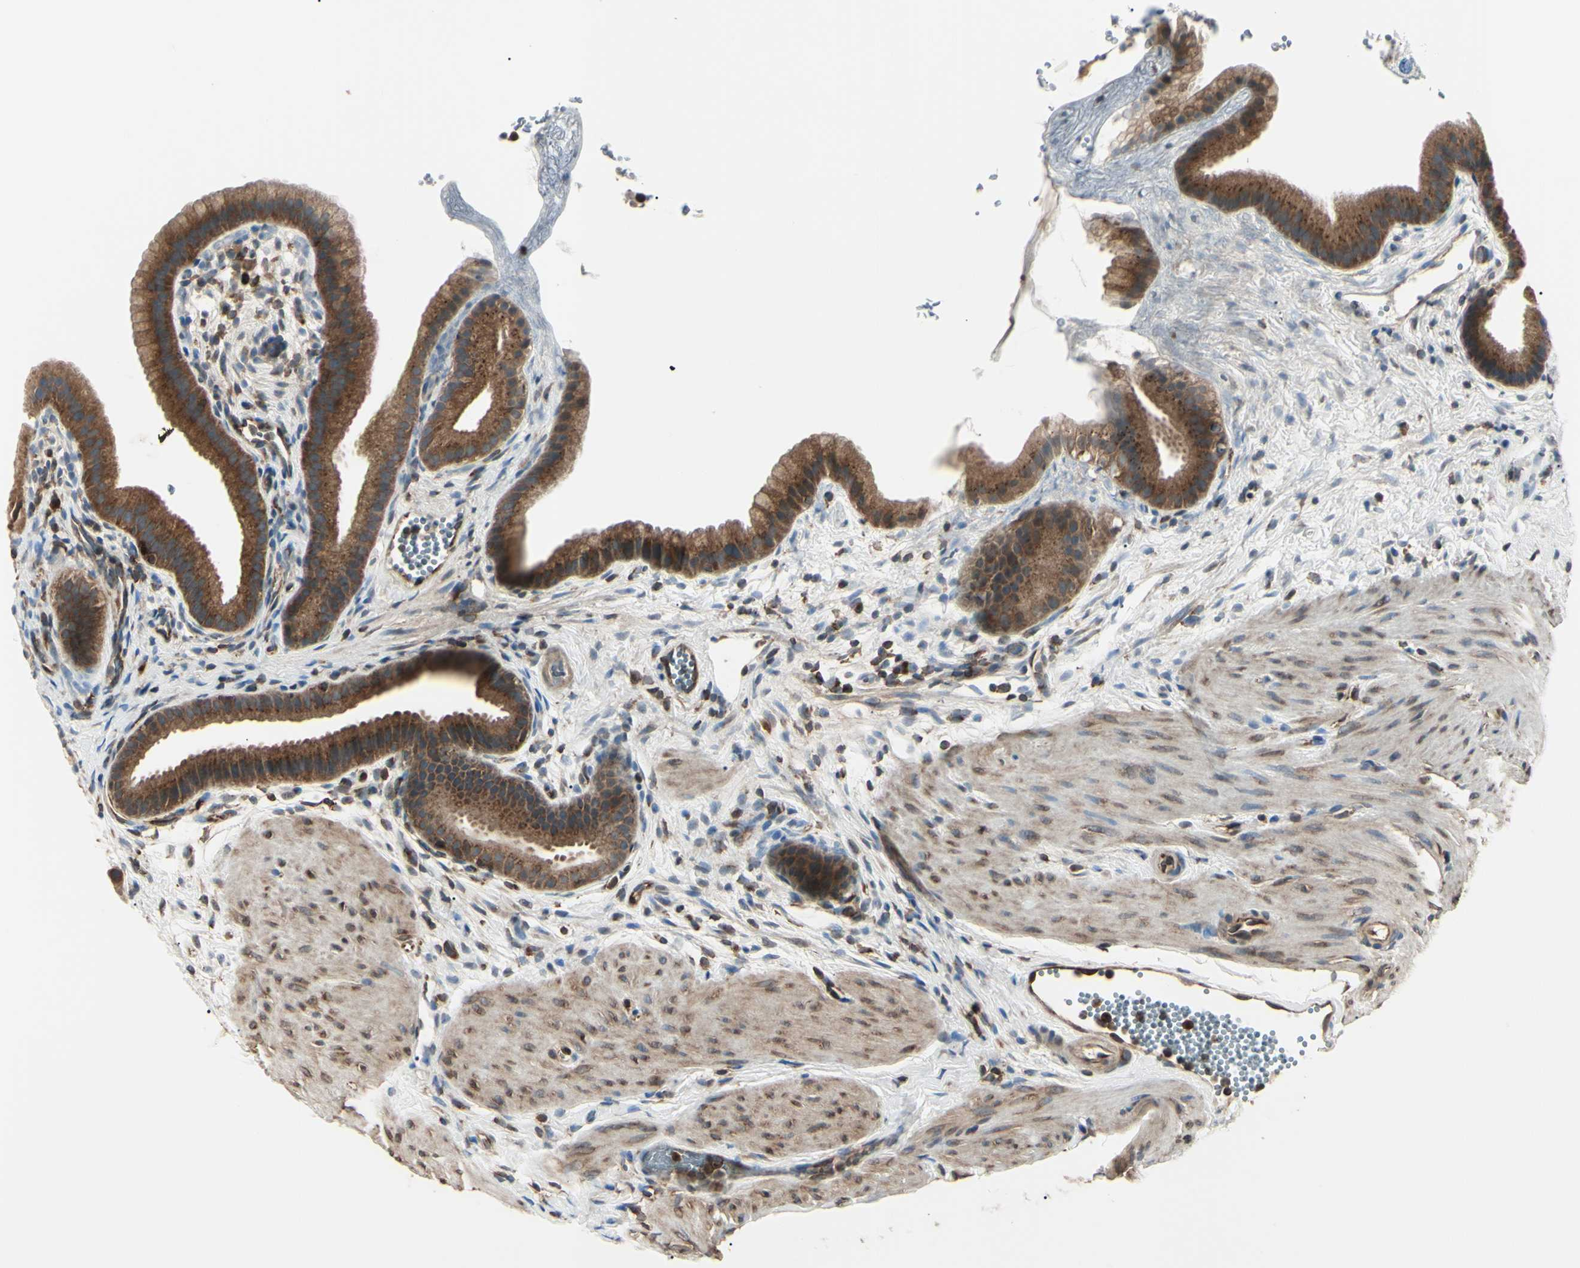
{"staining": {"intensity": "strong", "quantity": ">75%", "location": "cytoplasmic/membranous"}, "tissue": "gallbladder", "cell_type": "Glandular cells", "image_type": "normal", "snomed": [{"axis": "morphology", "description": "Normal tissue, NOS"}, {"axis": "topography", "description": "Gallbladder"}], "caption": "Normal gallbladder exhibits strong cytoplasmic/membranous staining in about >75% of glandular cells, visualized by immunohistochemistry.", "gene": "MAPRE1", "patient": {"sex": "female", "age": 64}}